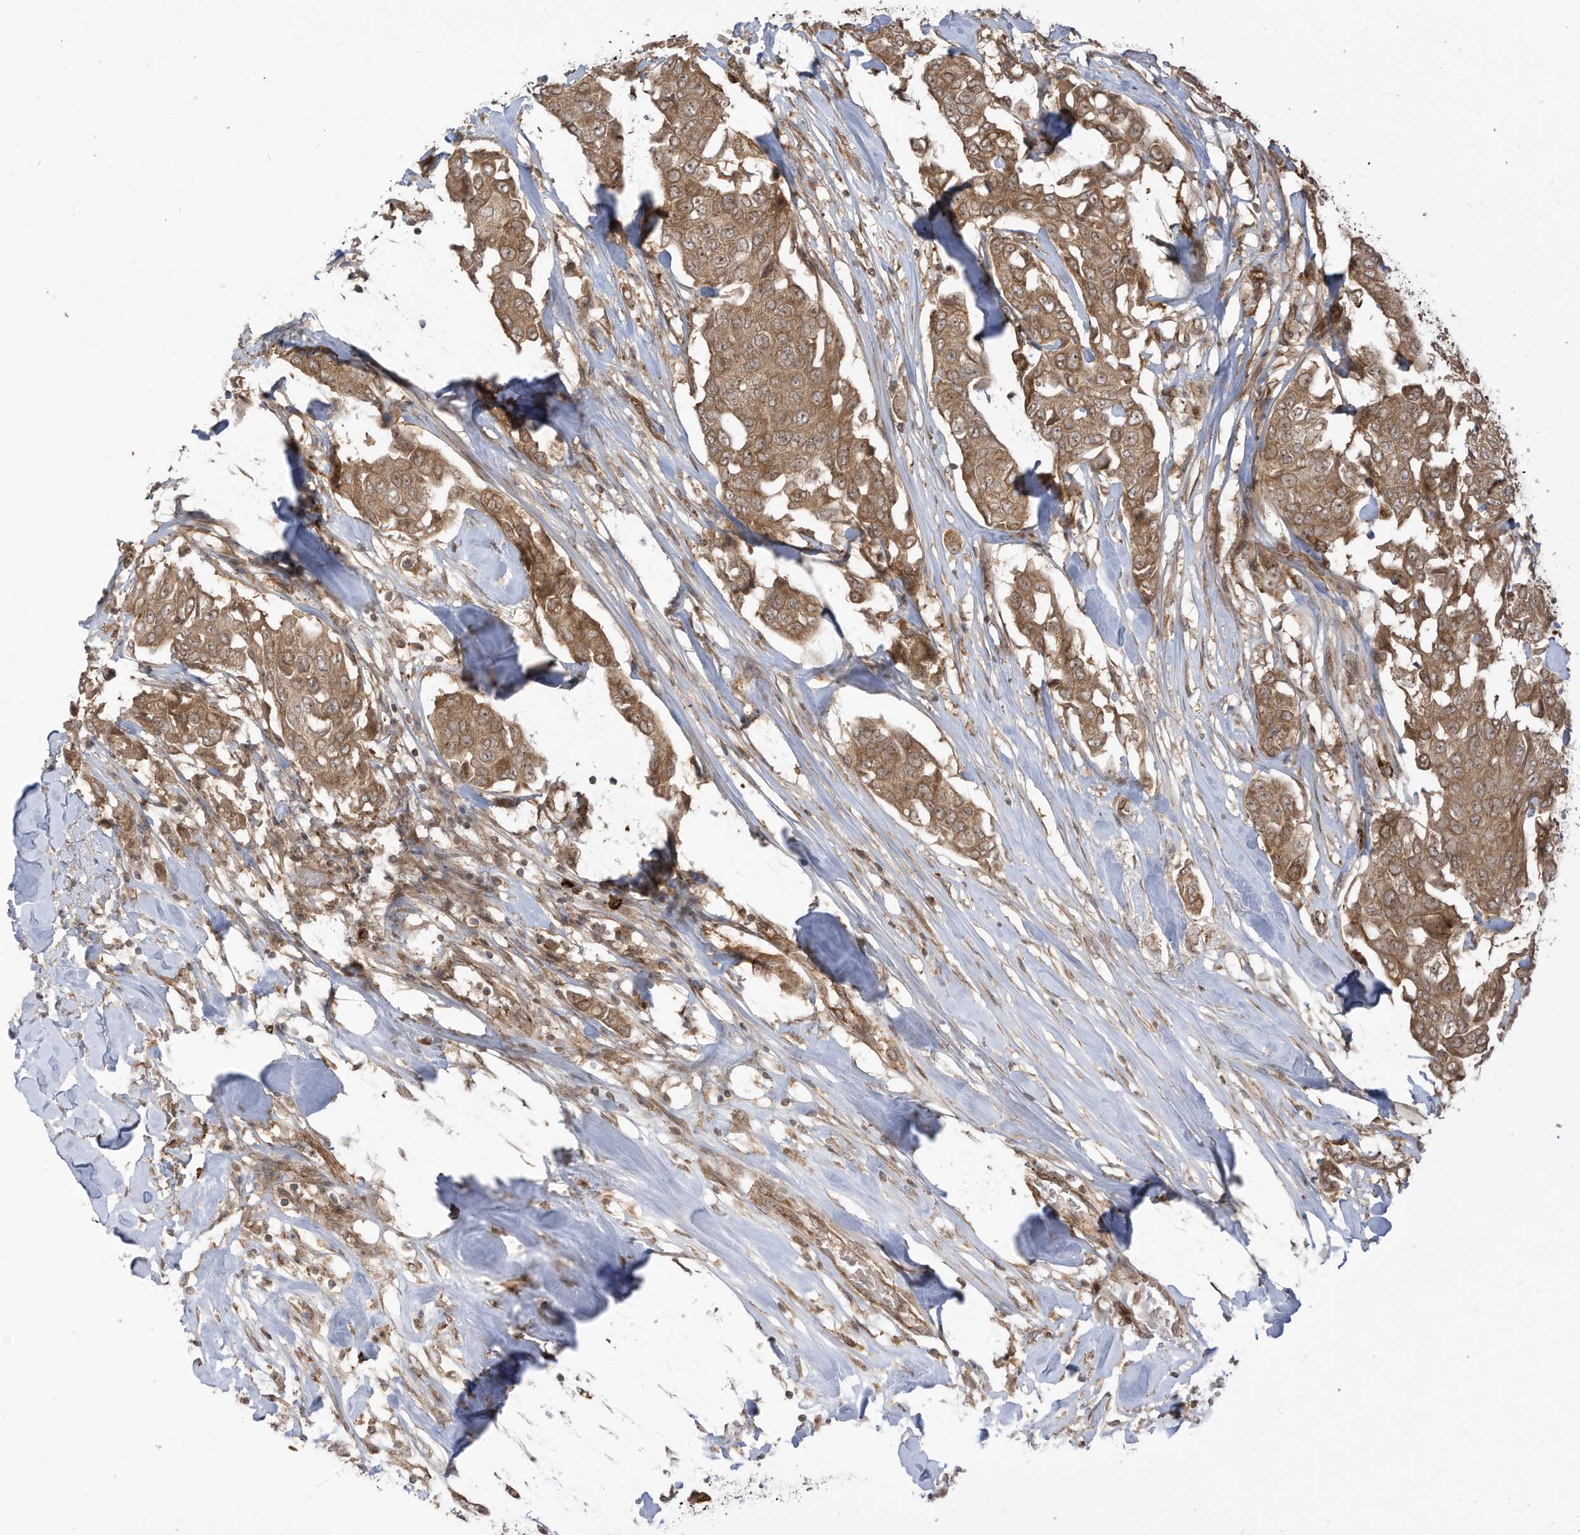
{"staining": {"intensity": "moderate", "quantity": ">75%", "location": "cytoplasmic/membranous"}, "tissue": "breast cancer", "cell_type": "Tumor cells", "image_type": "cancer", "snomed": [{"axis": "morphology", "description": "Duct carcinoma"}, {"axis": "topography", "description": "Breast"}], "caption": "Moderate cytoplasmic/membranous protein positivity is seen in approximately >75% of tumor cells in breast cancer.", "gene": "TRIM67", "patient": {"sex": "female", "age": 80}}